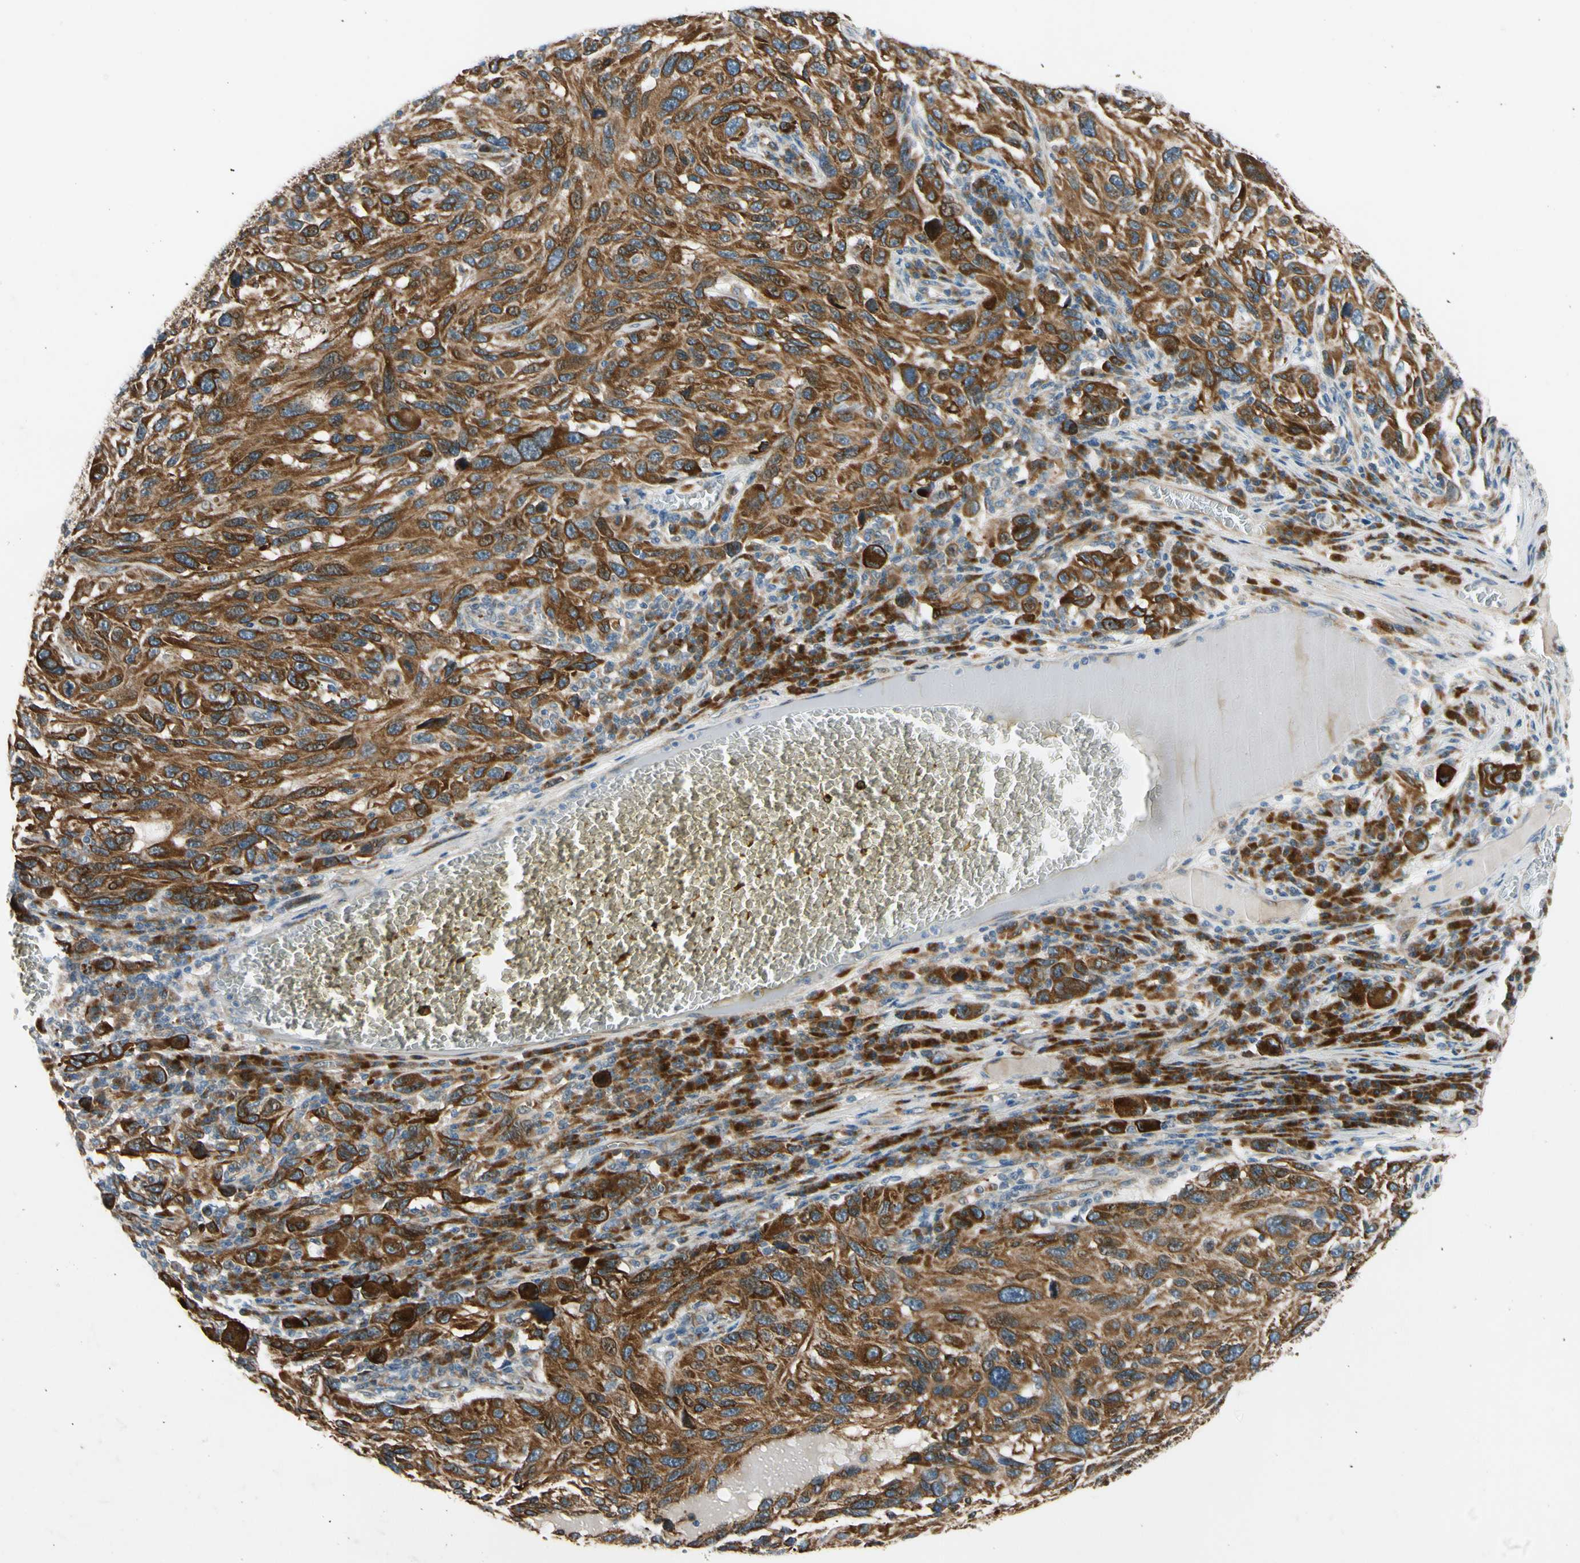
{"staining": {"intensity": "strong", "quantity": ">75%", "location": "cytoplasmic/membranous"}, "tissue": "melanoma", "cell_type": "Tumor cells", "image_type": "cancer", "snomed": [{"axis": "morphology", "description": "Malignant melanoma, NOS"}, {"axis": "topography", "description": "Skin"}], "caption": "The image shows immunohistochemical staining of melanoma. There is strong cytoplasmic/membranous expression is appreciated in about >75% of tumor cells. (DAB IHC, brown staining for protein, blue staining for nuclei).", "gene": "MST1R", "patient": {"sex": "male", "age": 53}}